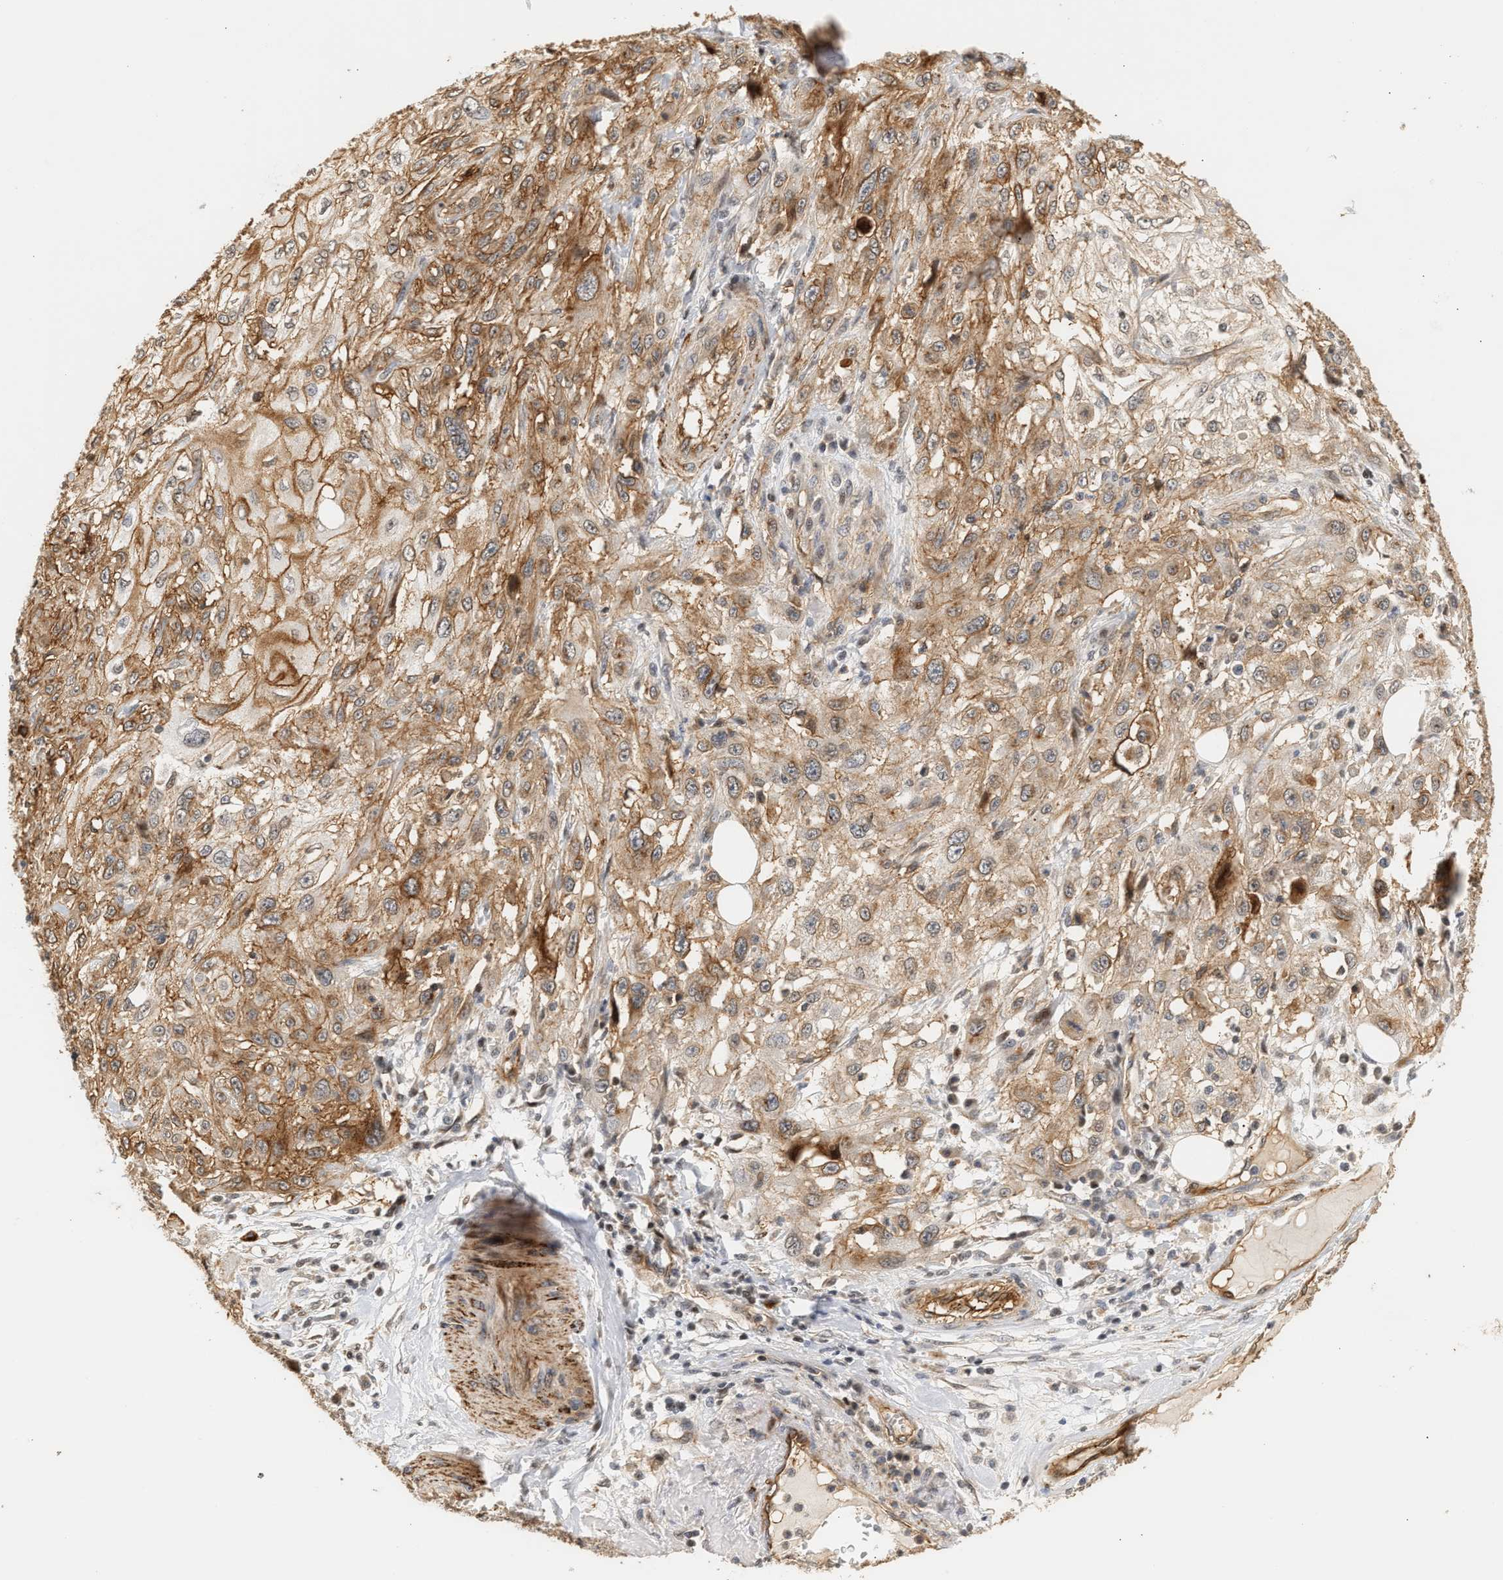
{"staining": {"intensity": "moderate", "quantity": ">75%", "location": "cytoplasmic/membranous"}, "tissue": "skin cancer", "cell_type": "Tumor cells", "image_type": "cancer", "snomed": [{"axis": "morphology", "description": "Squamous cell carcinoma, NOS"}, {"axis": "topography", "description": "Skin"}], "caption": "A brown stain highlights moderate cytoplasmic/membranous staining of a protein in skin squamous cell carcinoma tumor cells.", "gene": "PLXND1", "patient": {"sex": "male", "age": 75}}